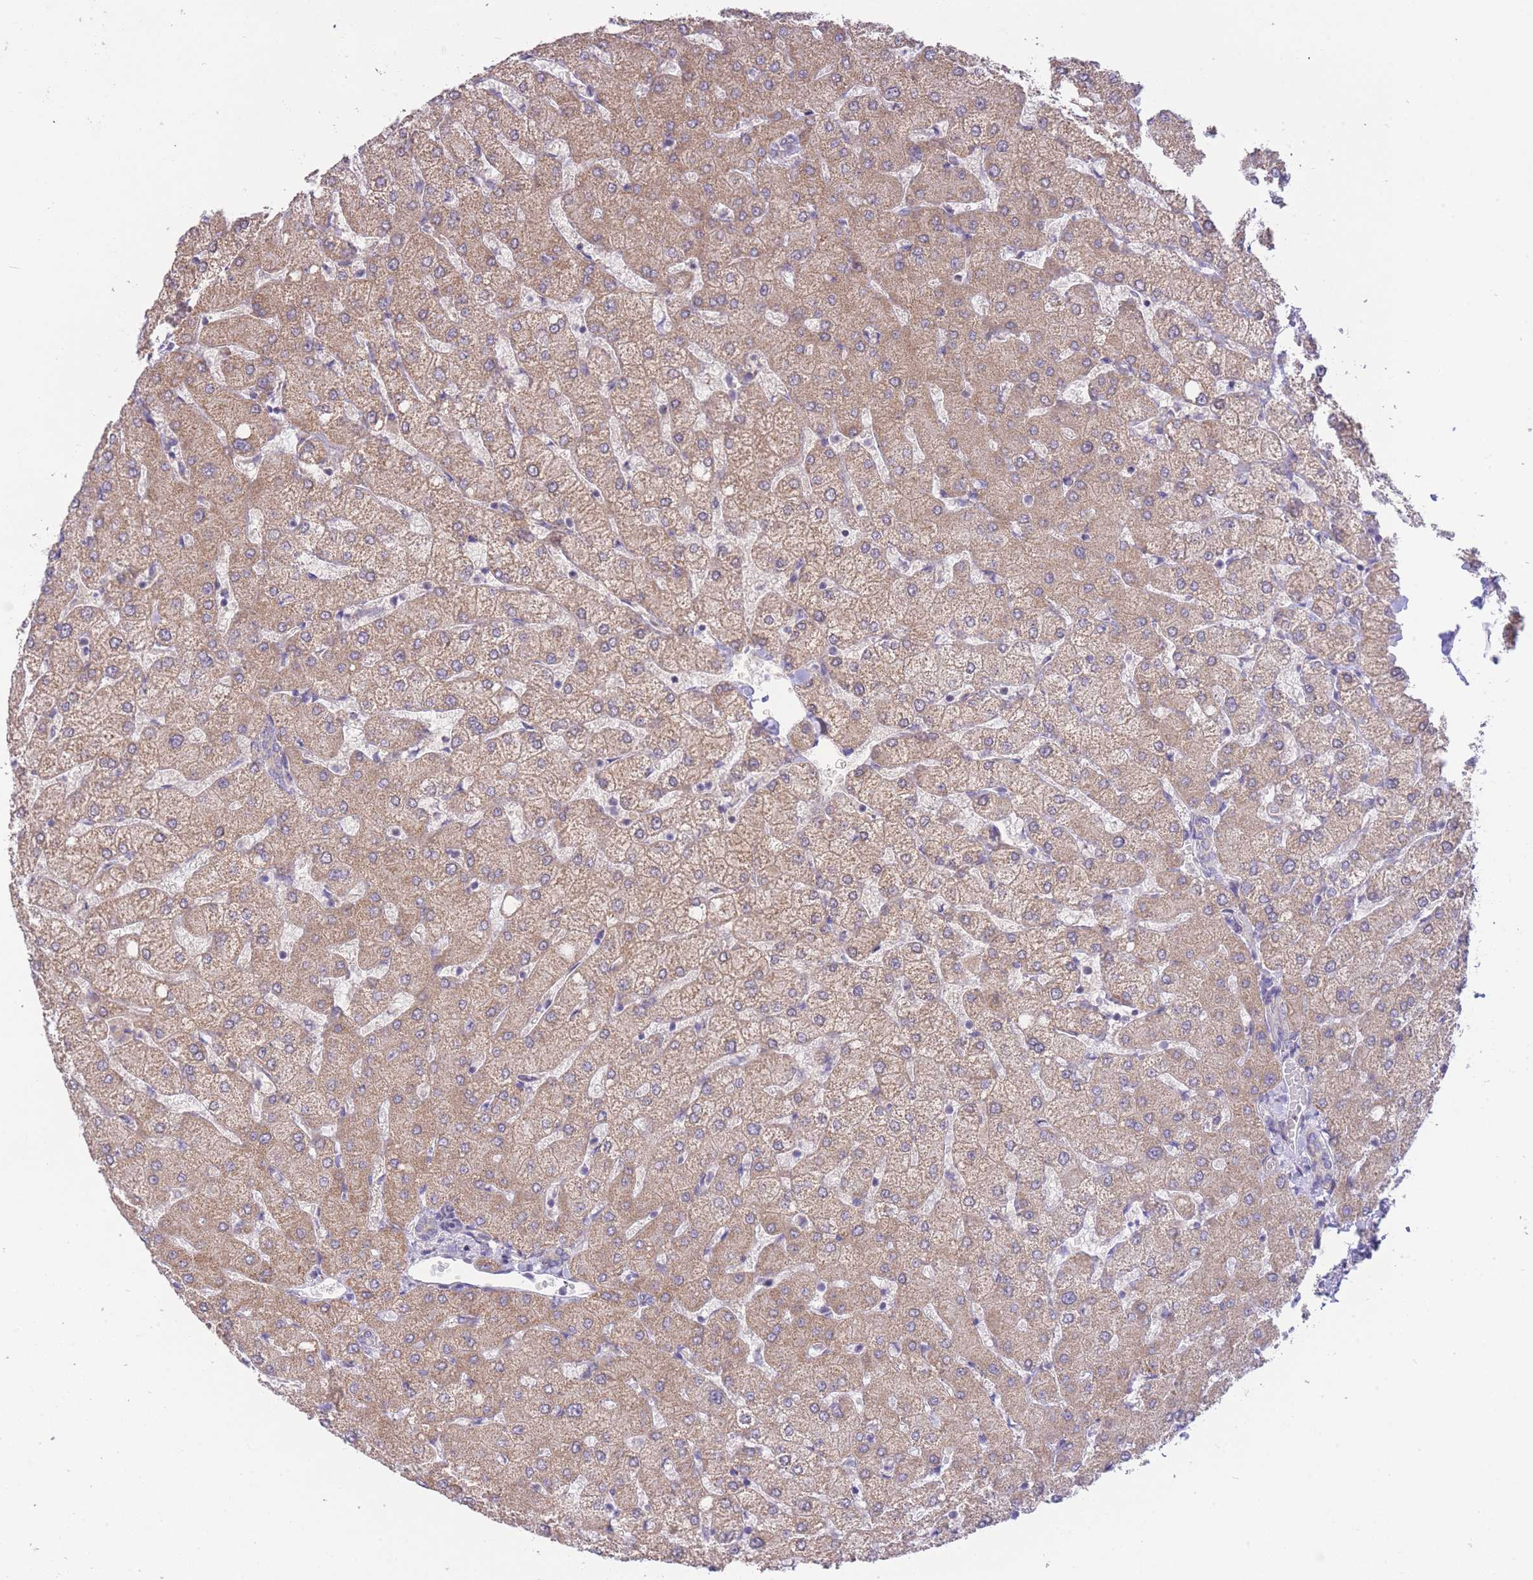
{"staining": {"intensity": "weak", "quantity": "<25%", "location": "cytoplasmic/membranous"}, "tissue": "liver", "cell_type": "Cholangiocytes", "image_type": "normal", "snomed": [{"axis": "morphology", "description": "Normal tissue, NOS"}, {"axis": "topography", "description": "Liver"}], "caption": "Immunohistochemistry (IHC) image of unremarkable liver stained for a protein (brown), which exhibits no positivity in cholangiocytes.", "gene": "CTBP1", "patient": {"sex": "female", "age": 54}}